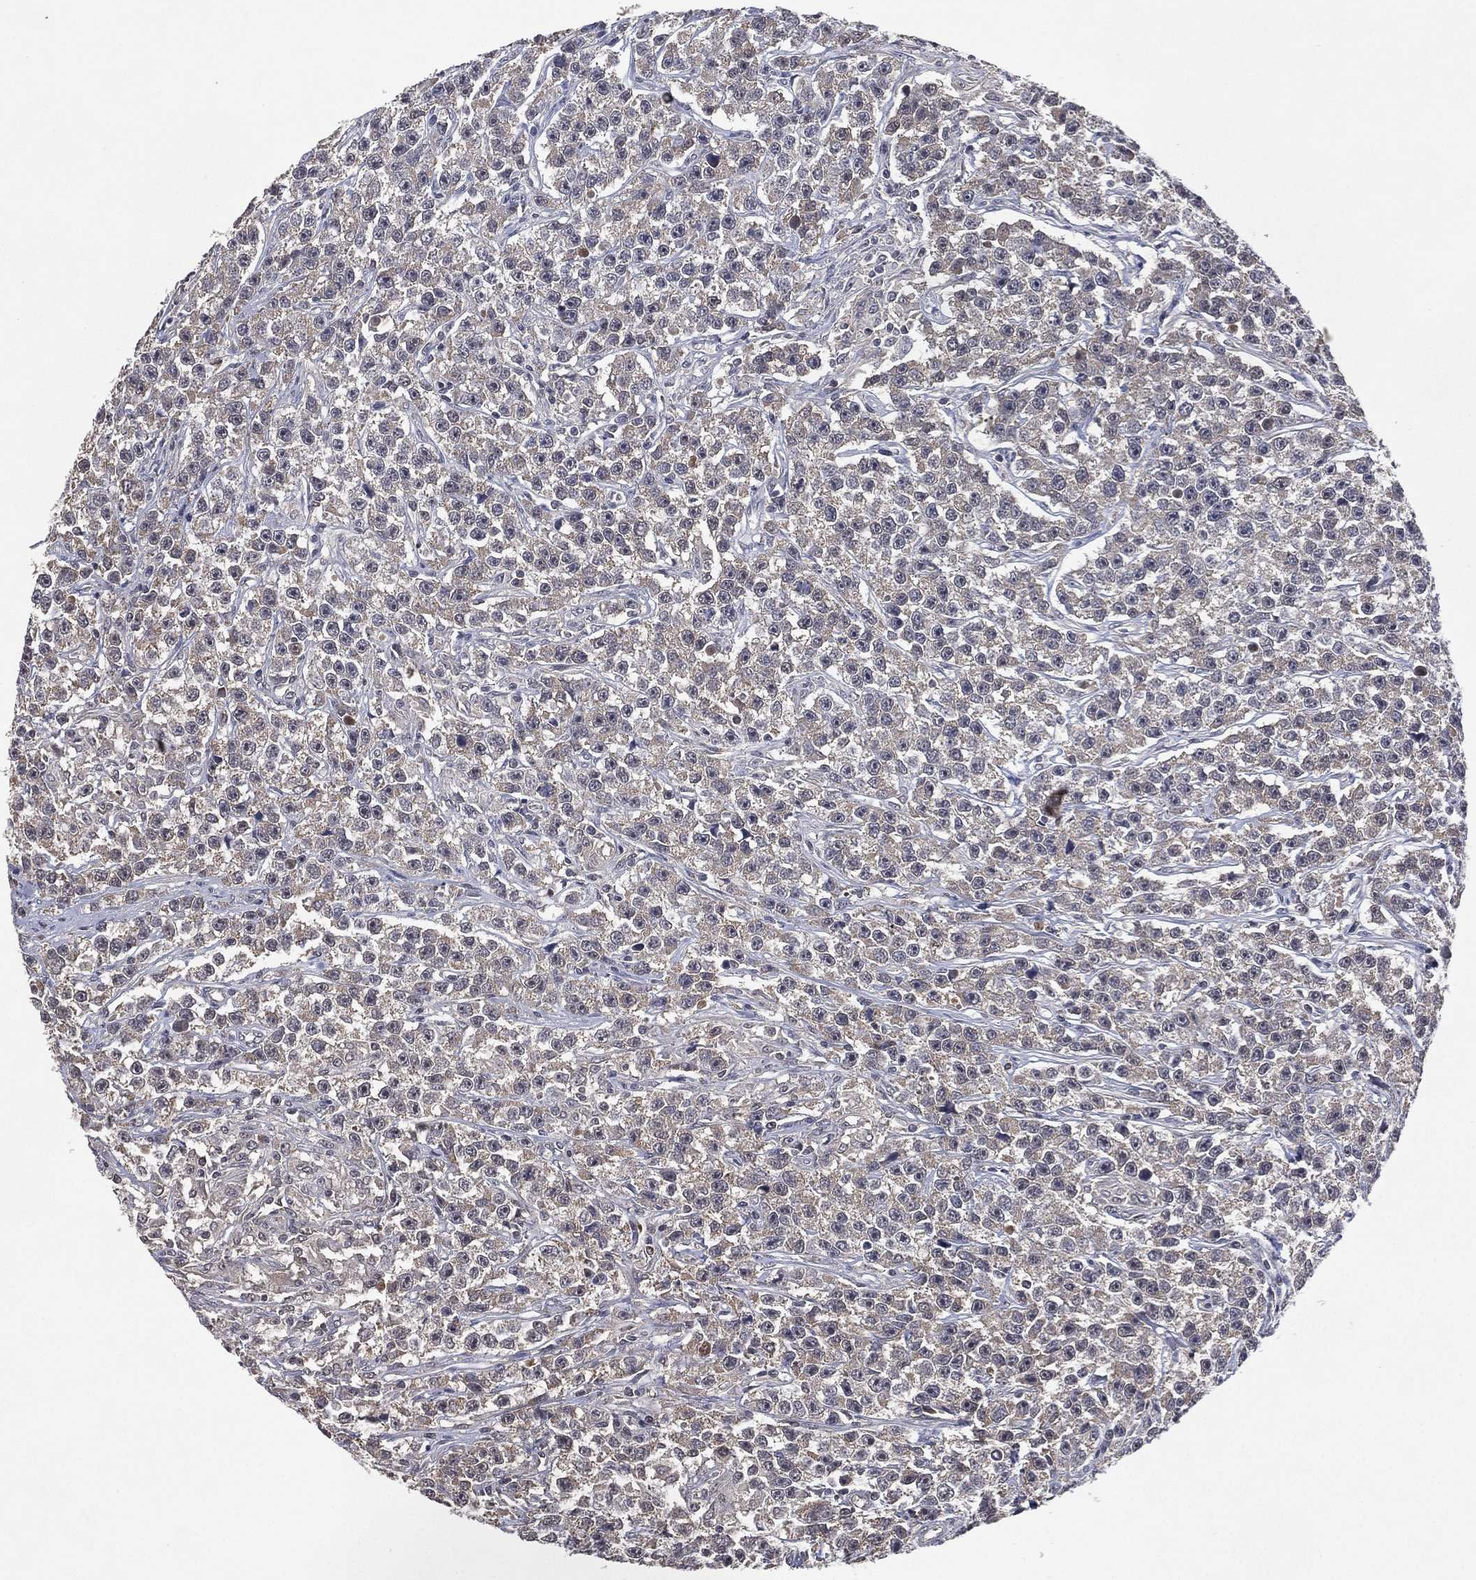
{"staining": {"intensity": "negative", "quantity": "none", "location": "none"}, "tissue": "testis cancer", "cell_type": "Tumor cells", "image_type": "cancer", "snomed": [{"axis": "morphology", "description": "Seminoma, NOS"}, {"axis": "topography", "description": "Testis"}], "caption": "Tumor cells are negative for protein expression in human testis cancer (seminoma). Brightfield microscopy of immunohistochemistry stained with DAB (3,3'-diaminobenzidine) (brown) and hematoxylin (blue), captured at high magnification.", "gene": "NELFCD", "patient": {"sex": "male", "age": 59}}